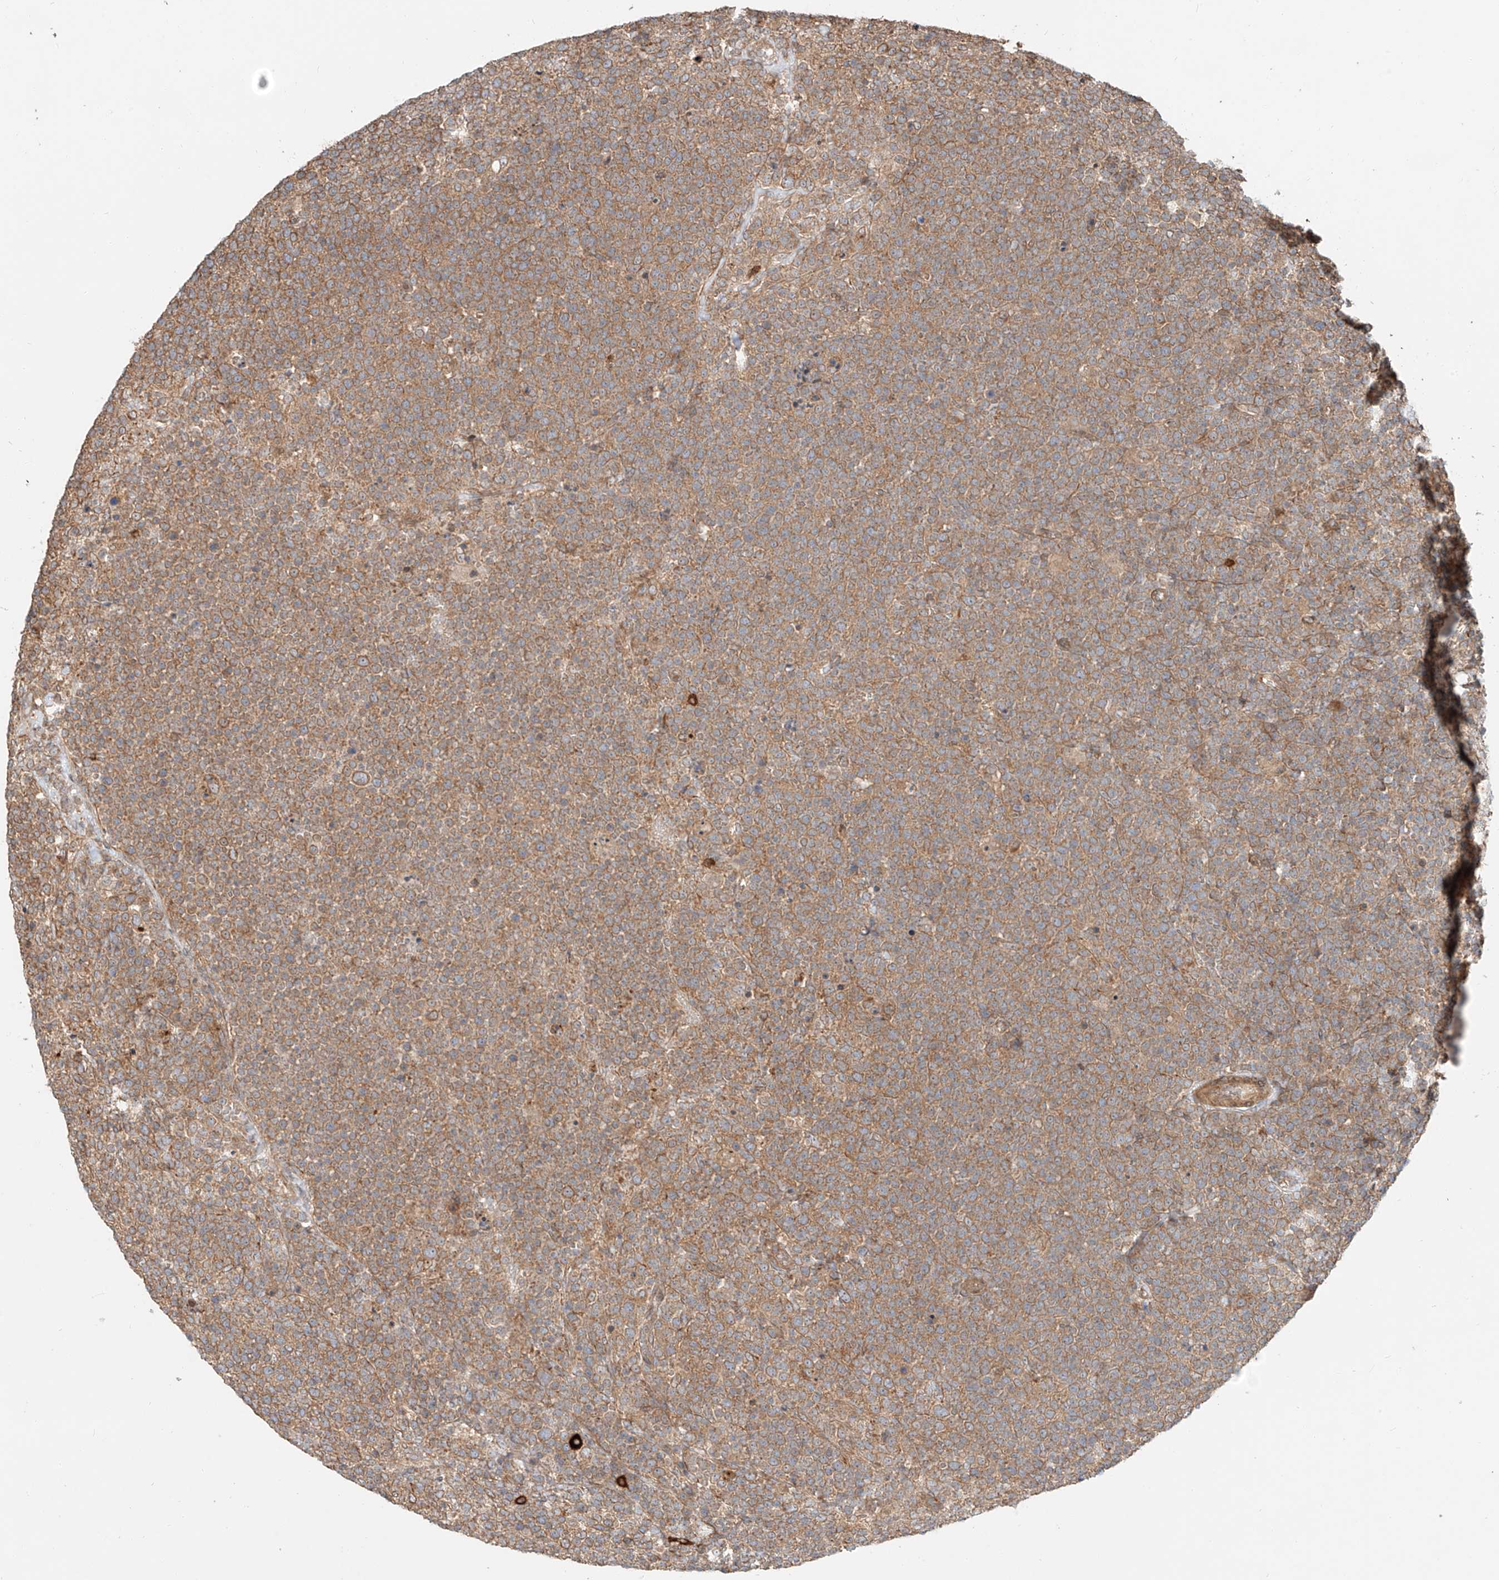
{"staining": {"intensity": "moderate", "quantity": ">75%", "location": "cytoplasmic/membranous"}, "tissue": "lymphoma", "cell_type": "Tumor cells", "image_type": "cancer", "snomed": [{"axis": "morphology", "description": "Malignant lymphoma, non-Hodgkin's type, High grade"}, {"axis": "topography", "description": "Lymph node"}], "caption": "High-magnification brightfield microscopy of high-grade malignant lymphoma, non-Hodgkin's type stained with DAB (3,3'-diaminobenzidine) (brown) and counterstained with hematoxylin (blue). tumor cells exhibit moderate cytoplasmic/membranous expression is seen in approximately>75% of cells.", "gene": "CEP162", "patient": {"sex": "male", "age": 61}}